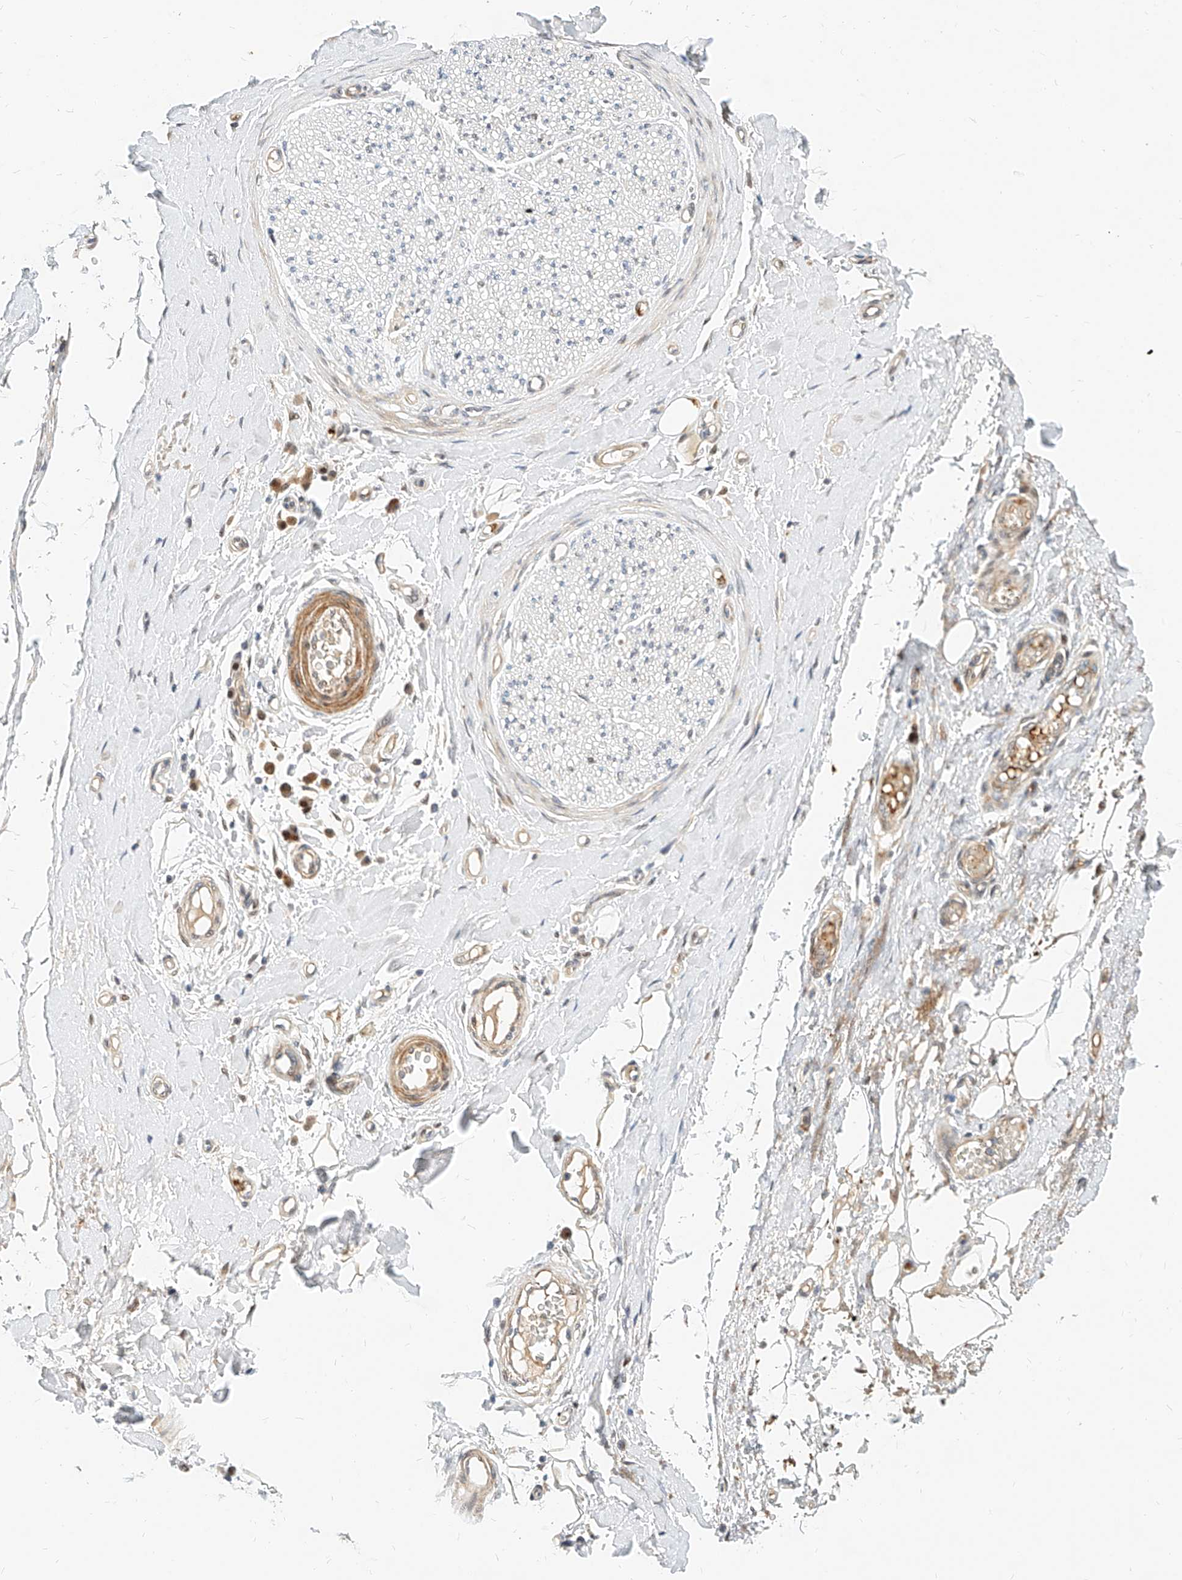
{"staining": {"intensity": "moderate", "quantity": "<25%", "location": "nuclear"}, "tissue": "adipose tissue", "cell_type": "Adipocytes", "image_type": "normal", "snomed": [{"axis": "morphology", "description": "Normal tissue, NOS"}, {"axis": "morphology", "description": "Adenocarcinoma, NOS"}, {"axis": "topography", "description": "Esophagus"}, {"axis": "topography", "description": "Stomach, upper"}, {"axis": "topography", "description": "Peripheral nerve tissue"}], "caption": "Adipocytes reveal low levels of moderate nuclear positivity in approximately <25% of cells in normal human adipose tissue. (DAB (3,3'-diaminobenzidine) = brown stain, brightfield microscopy at high magnification).", "gene": "CBX8", "patient": {"sex": "male", "age": 62}}